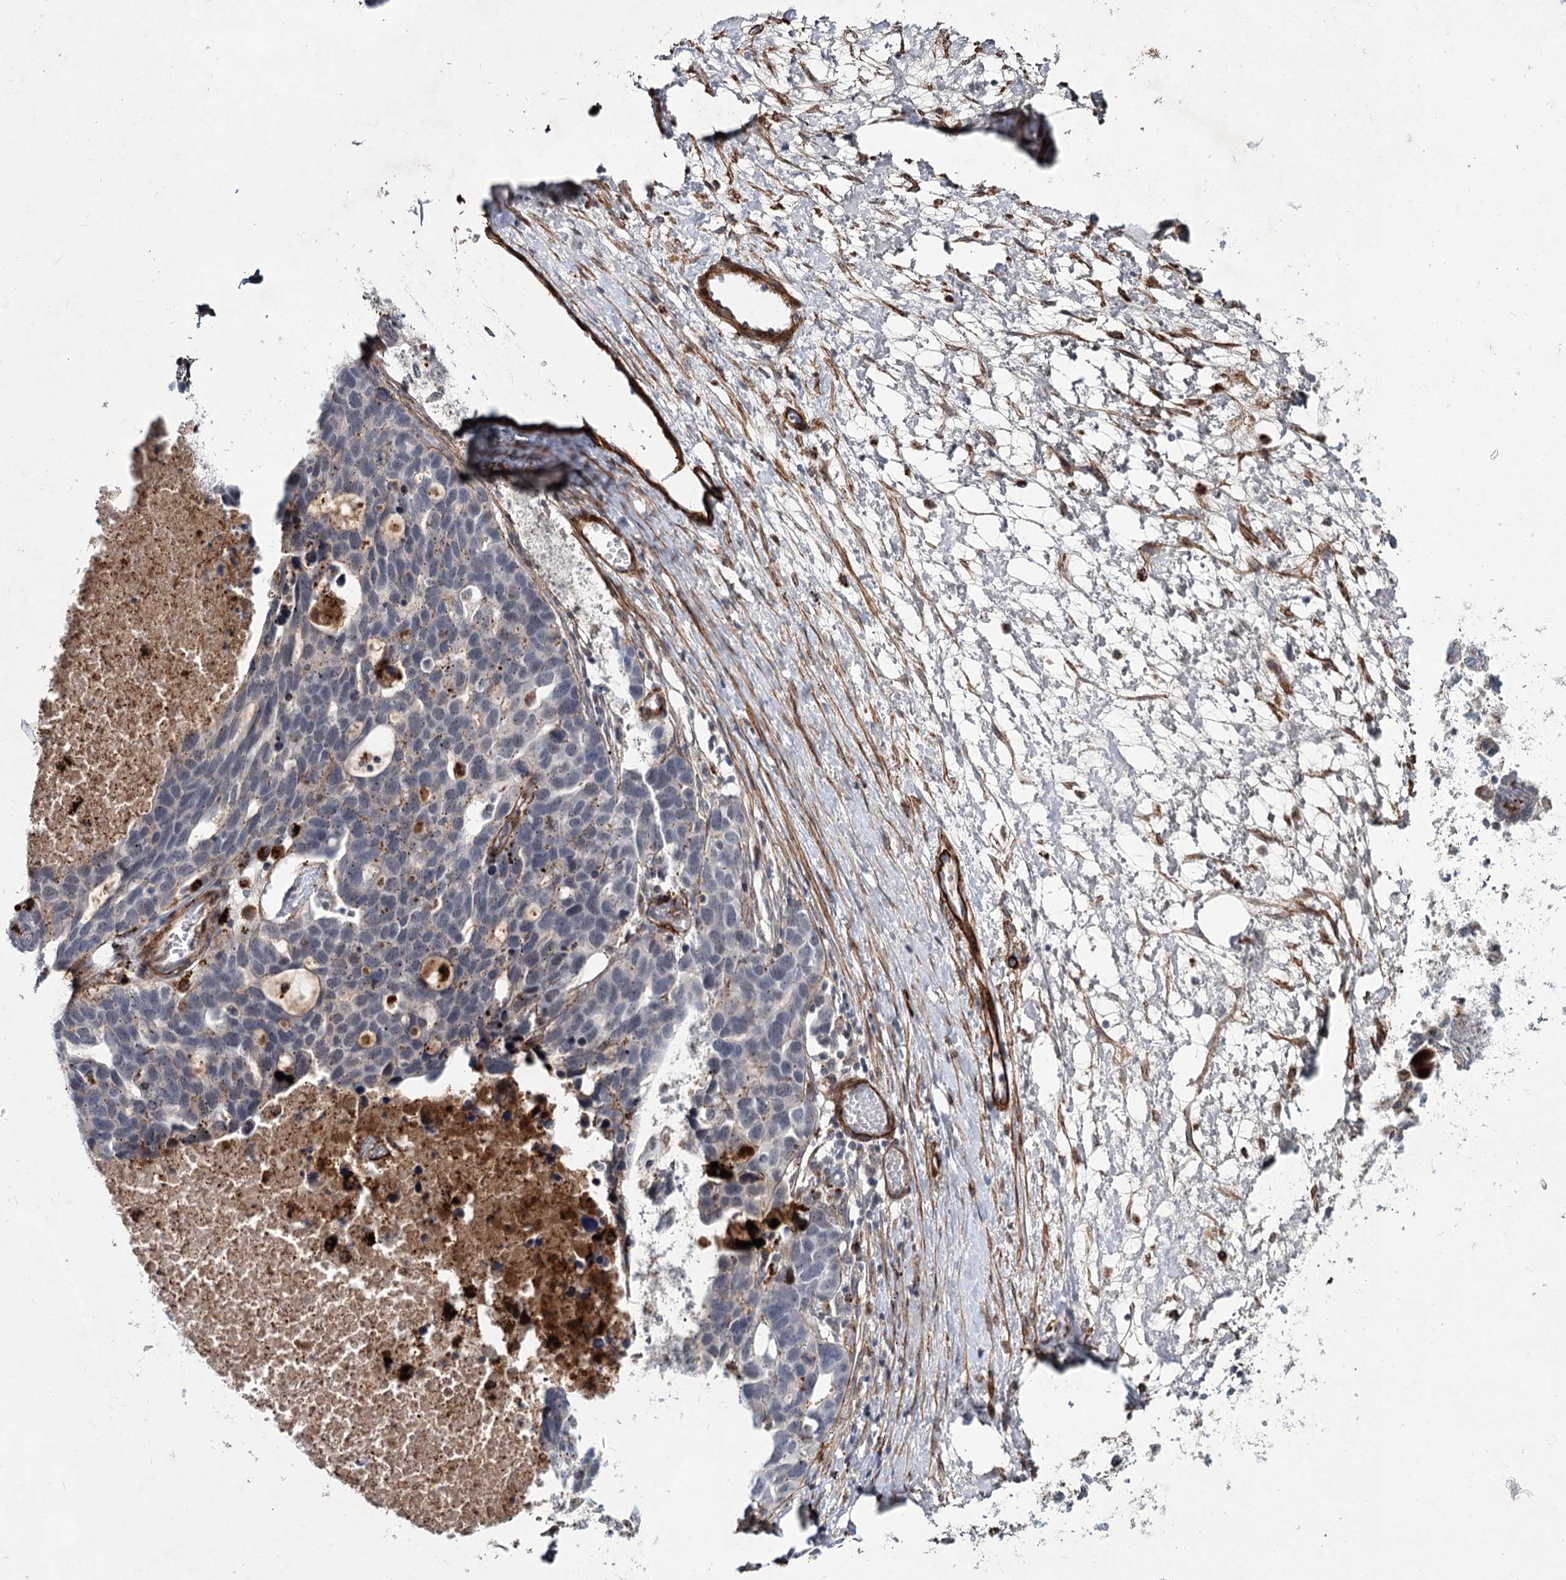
{"staining": {"intensity": "negative", "quantity": "none", "location": "none"}, "tissue": "ovarian cancer", "cell_type": "Tumor cells", "image_type": "cancer", "snomed": [{"axis": "morphology", "description": "Cystadenocarcinoma, serous, NOS"}, {"axis": "topography", "description": "Ovary"}], "caption": "Immunohistochemical staining of serous cystadenocarcinoma (ovarian) displays no significant staining in tumor cells.", "gene": "ATL2", "patient": {"sex": "female", "age": 54}}